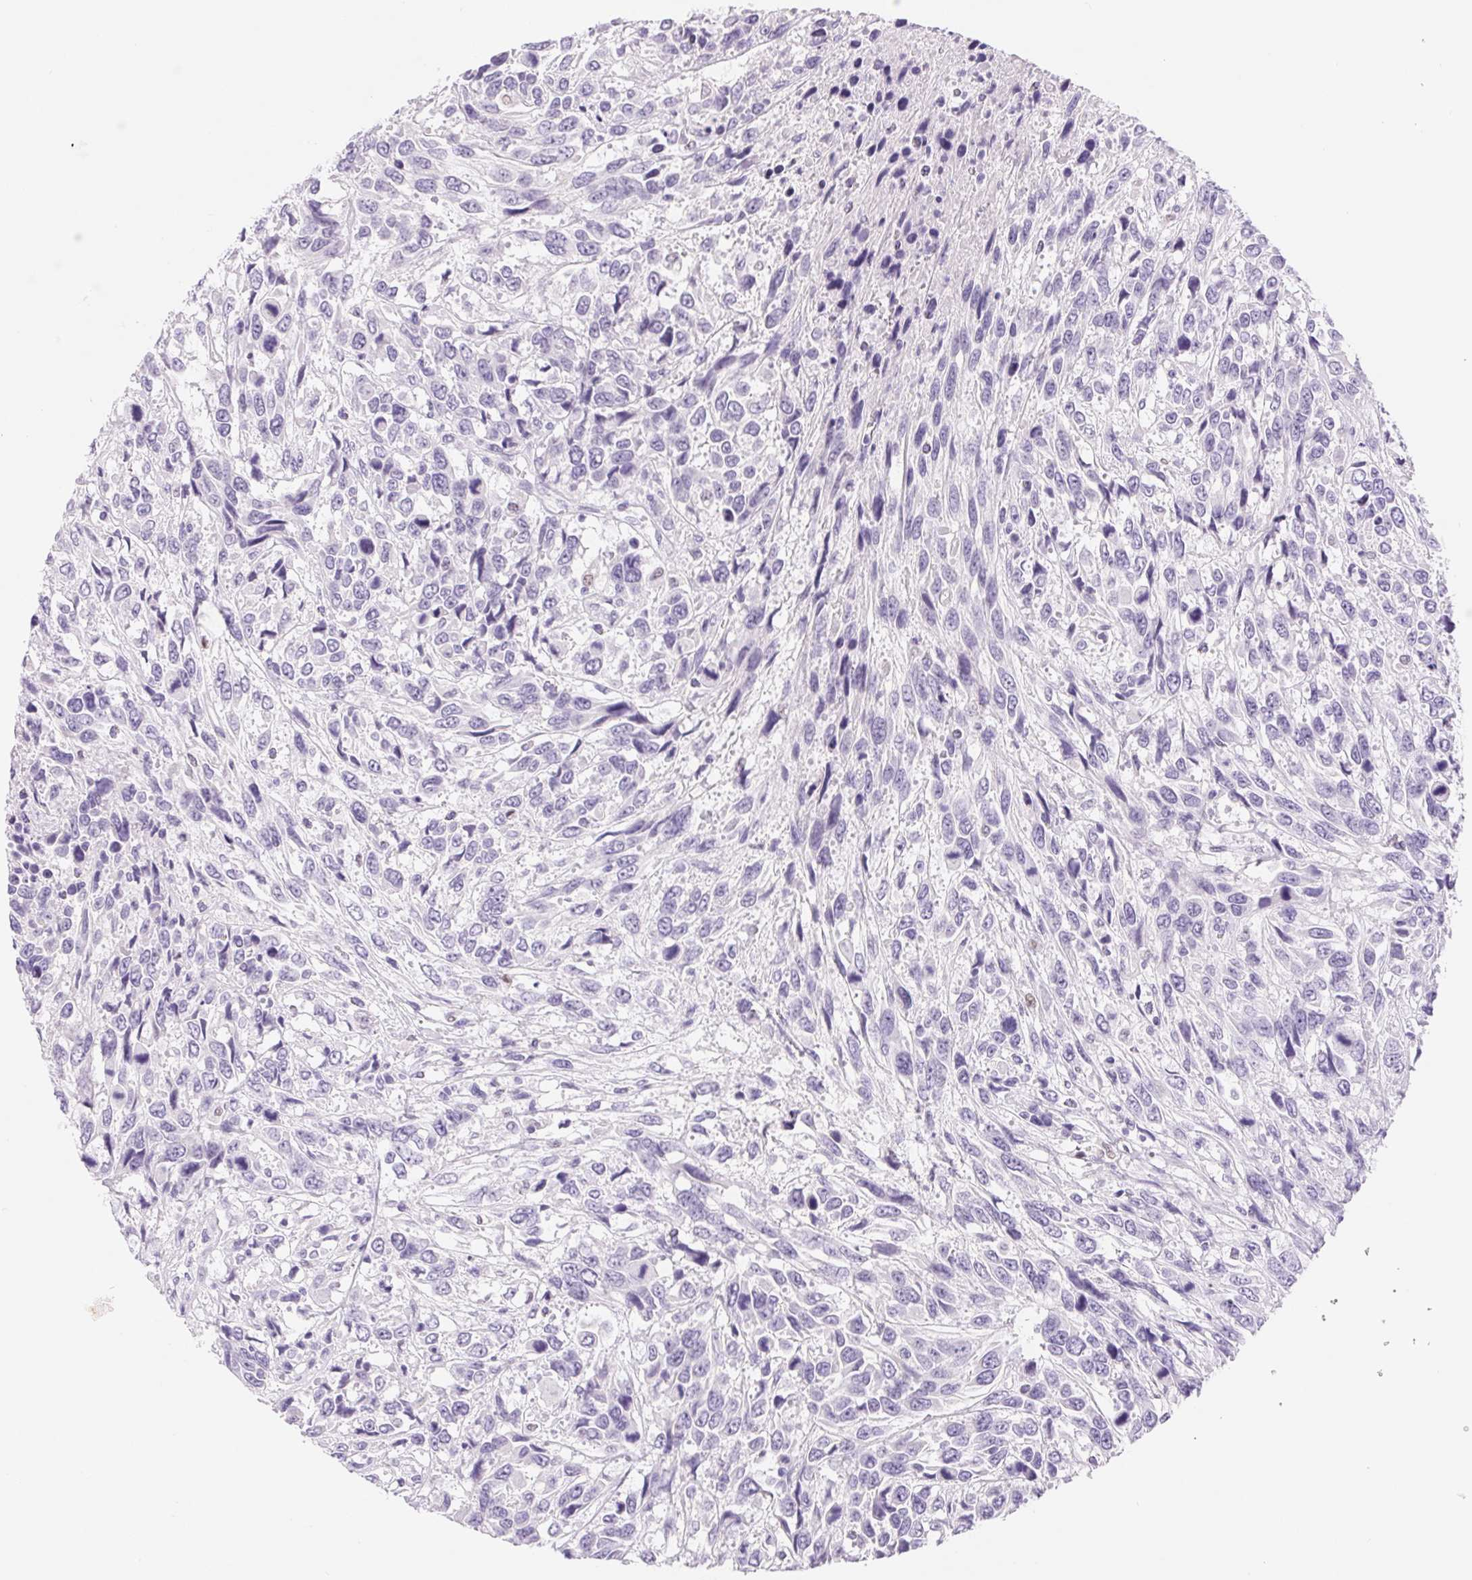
{"staining": {"intensity": "negative", "quantity": "none", "location": "none"}, "tissue": "urothelial cancer", "cell_type": "Tumor cells", "image_type": "cancer", "snomed": [{"axis": "morphology", "description": "Urothelial carcinoma, High grade"}, {"axis": "topography", "description": "Urinary bladder"}], "caption": "This photomicrograph is of urothelial carcinoma (high-grade) stained with immunohistochemistry (IHC) to label a protein in brown with the nuclei are counter-stained blue. There is no staining in tumor cells. The staining was performed using DAB (3,3'-diaminobenzidine) to visualize the protein expression in brown, while the nuclei were stained in blue with hematoxylin (Magnification: 20x).", "gene": "ASGR2", "patient": {"sex": "female", "age": 70}}